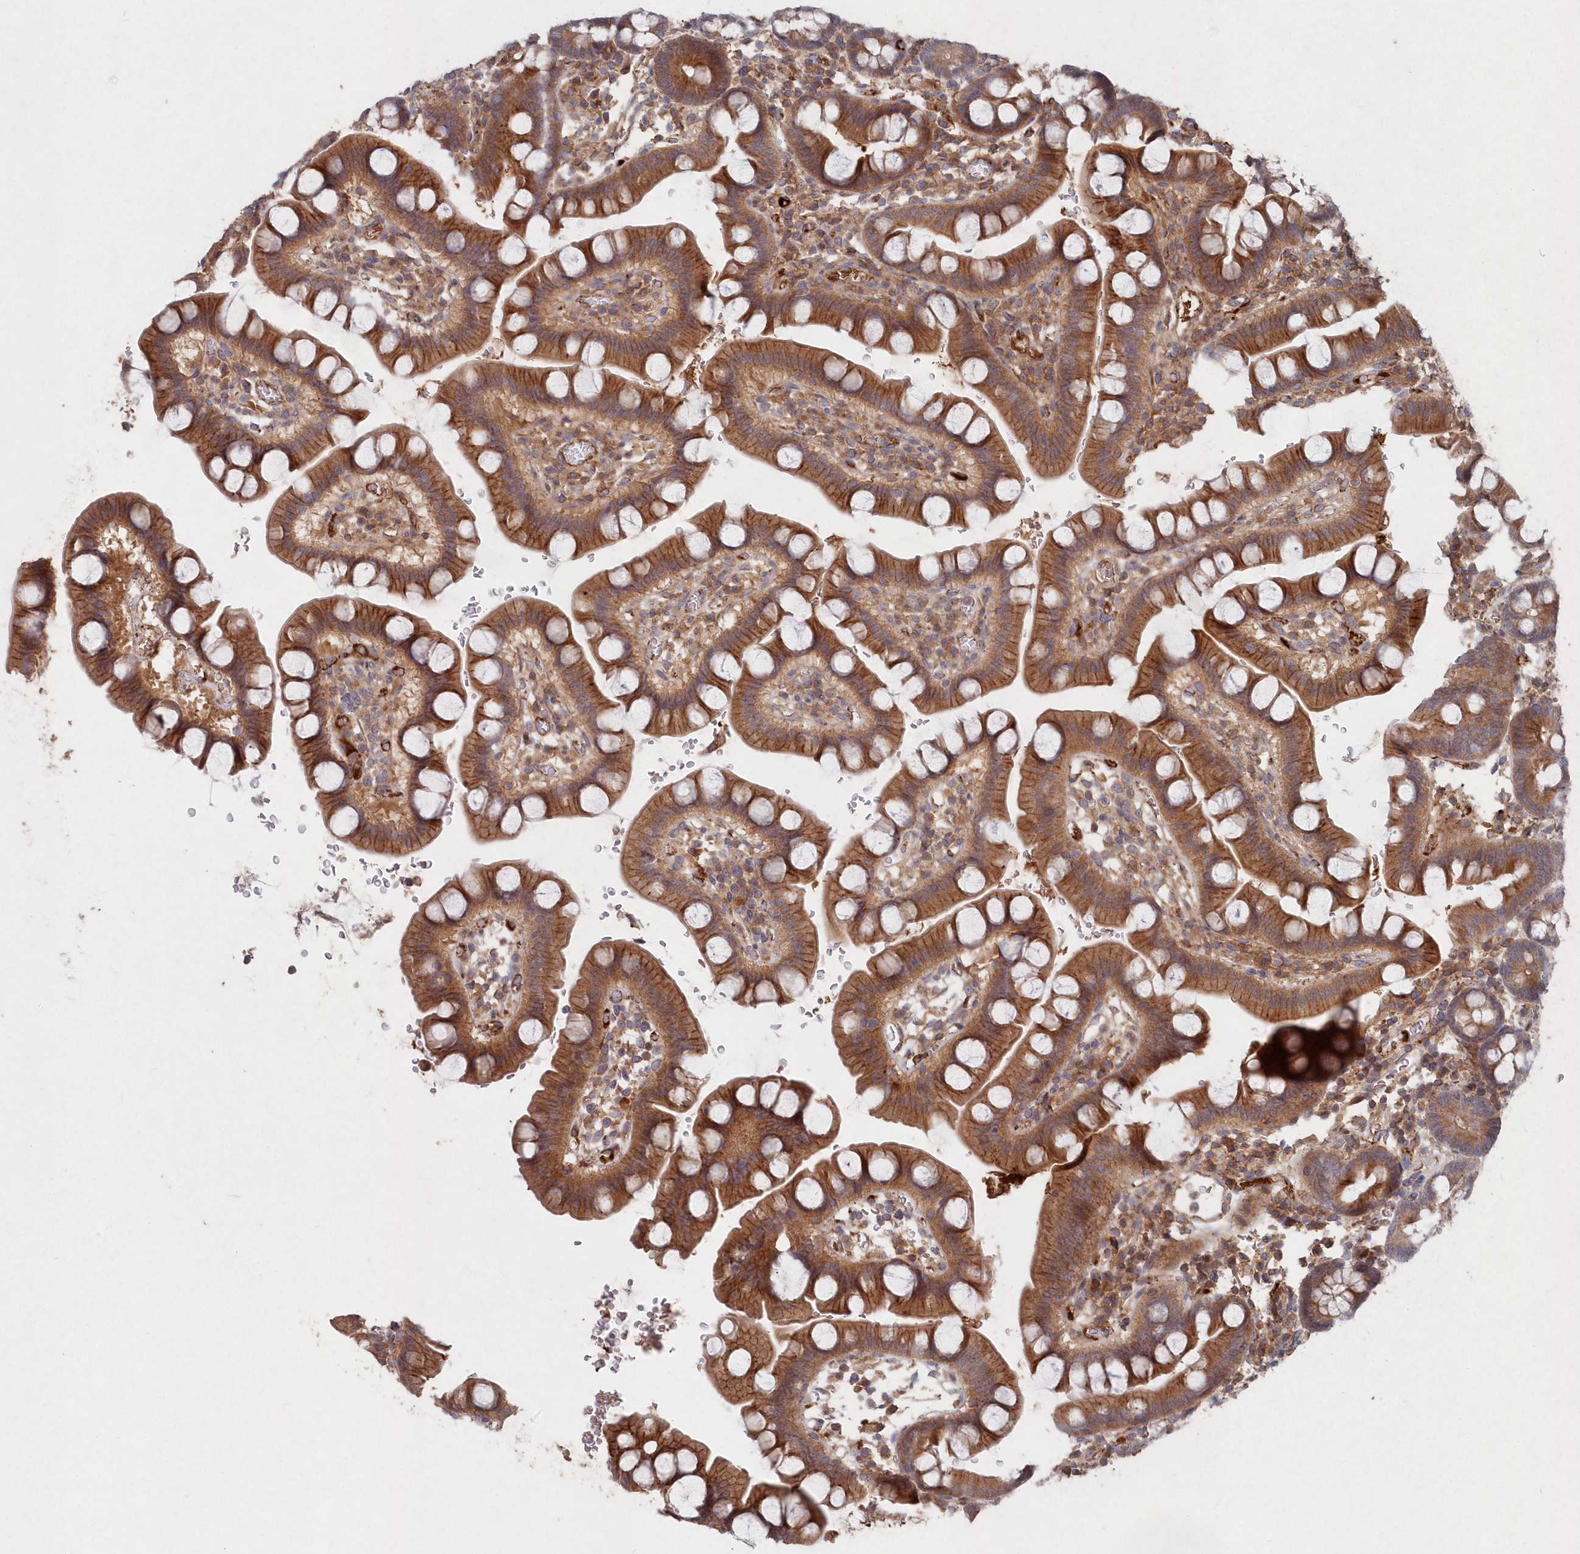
{"staining": {"intensity": "moderate", "quantity": ">75%", "location": "cytoplasmic/membranous"}, "tissue": "small intestine", "cell_type": "Glandular cells", "image_type": "normal", "snomed": [{"axis": "morphology", "description": "Normal tissue, NOS"}, {"axis": "topography", "description": "Stomach, upper"}, {"axis": "topography", "description": "Stomach, lower"}, {"axis": "topography", "description": "Small intestine"}], "caption": "Glandular cells exhibit medium levels of moderate cytoplasmic/membranous staining in approximately >75% of cells in benign small intestine. Nuclei are stained in blue.", "gene": "ABHD14B", "patient": {"sex": "male", "age": 68}}